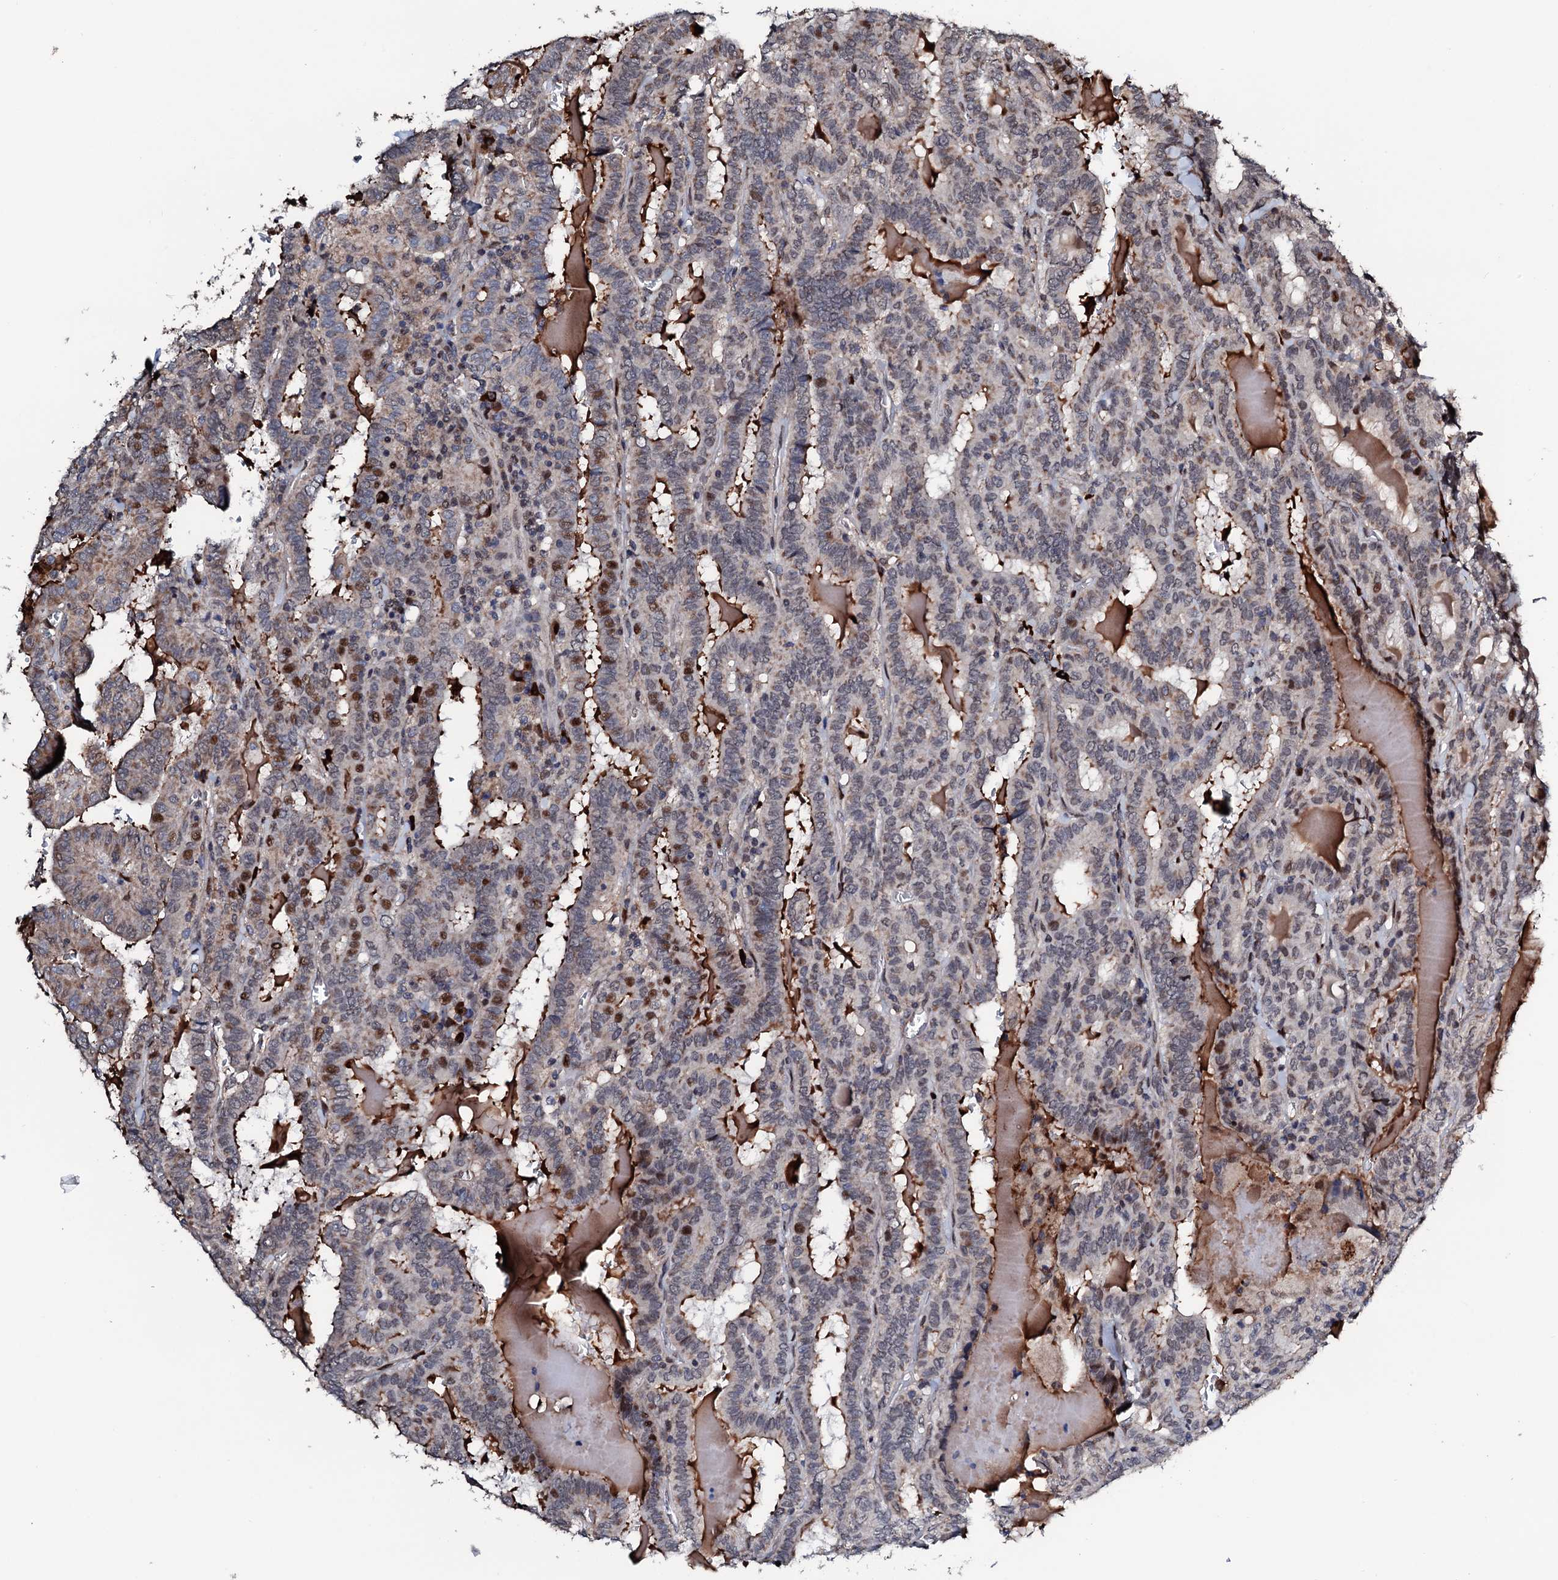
{"staining": {"intensity": "moderate", "quantity": "<25%", "location": "nuclear"}, "tissue": "thyroid cancer", "cell_type": "Tumor cells", "image_type": "cancer", "snomed": [{"axis": "morphology", "description": "Papillary adenocarcinoma, NOS"}, {"axis": "topography", "description": "Thyroid gland"}], "caption": "Moderate nuclear expression for a protein is appreciated in approximately <25% of tumor cells of thyroid cancer using immunohistochemistry.", "gene": "KIF18A", "patient": {"sex": "female", "age": 72}}